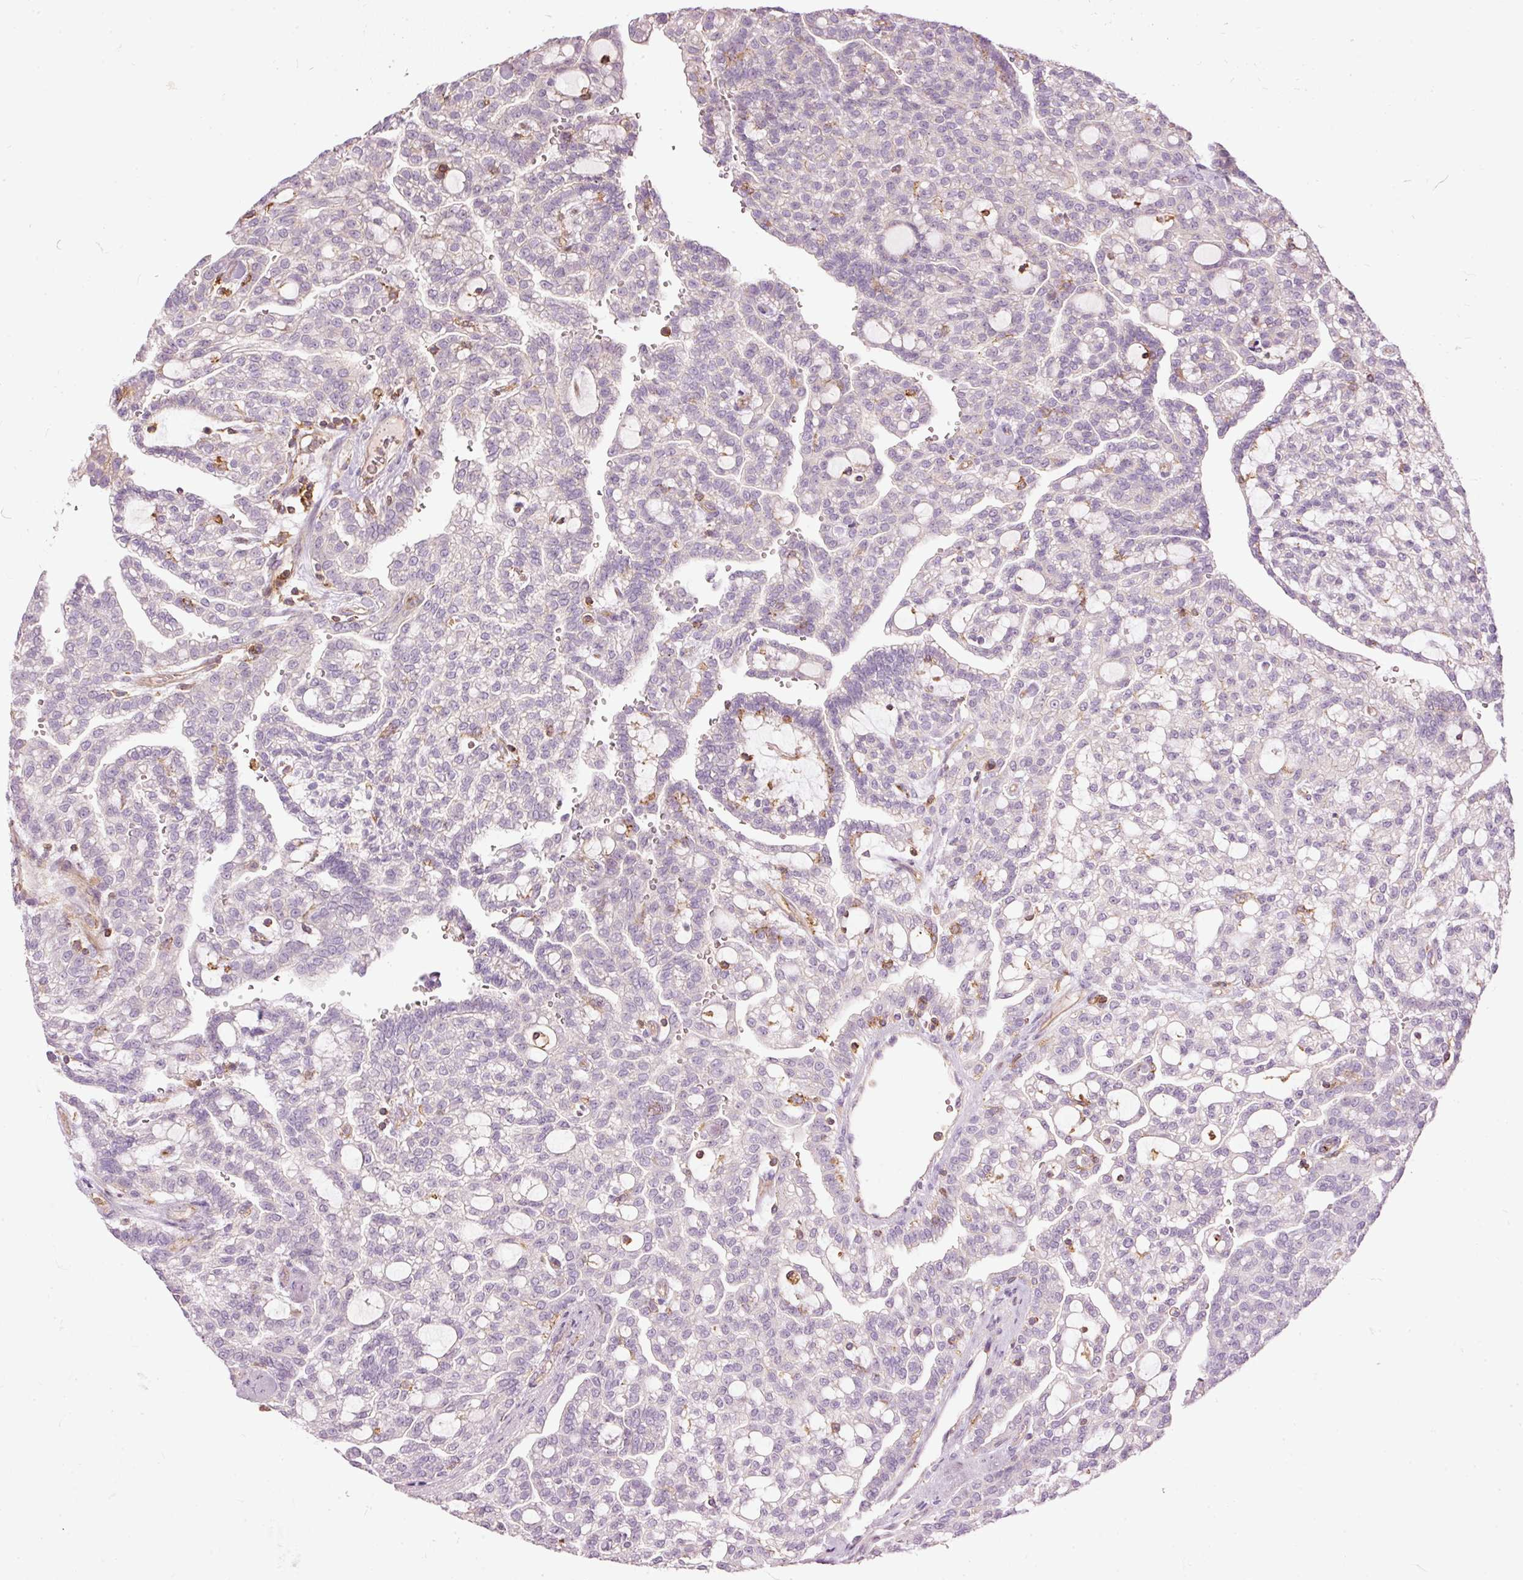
{"staining": {"intensity": "negative", "quantity": "none", "location": "none"}, "tissue": "renal cancer", "cell_type": "Tumor cells", "image_type": "cancer", "snomed": [{"axis": "morphology", "description": "Adenocarcinoma, NOS"}, {"axis": "topography", "description": "Kidney"}], "caption": "DAB immunohistochemical staining of human renal cancer (adenocarcinoma) demonstrates no significant staining in tumor cells.", "gene": "SIPA1", "patient": {"sex": "male", "age": 63}}